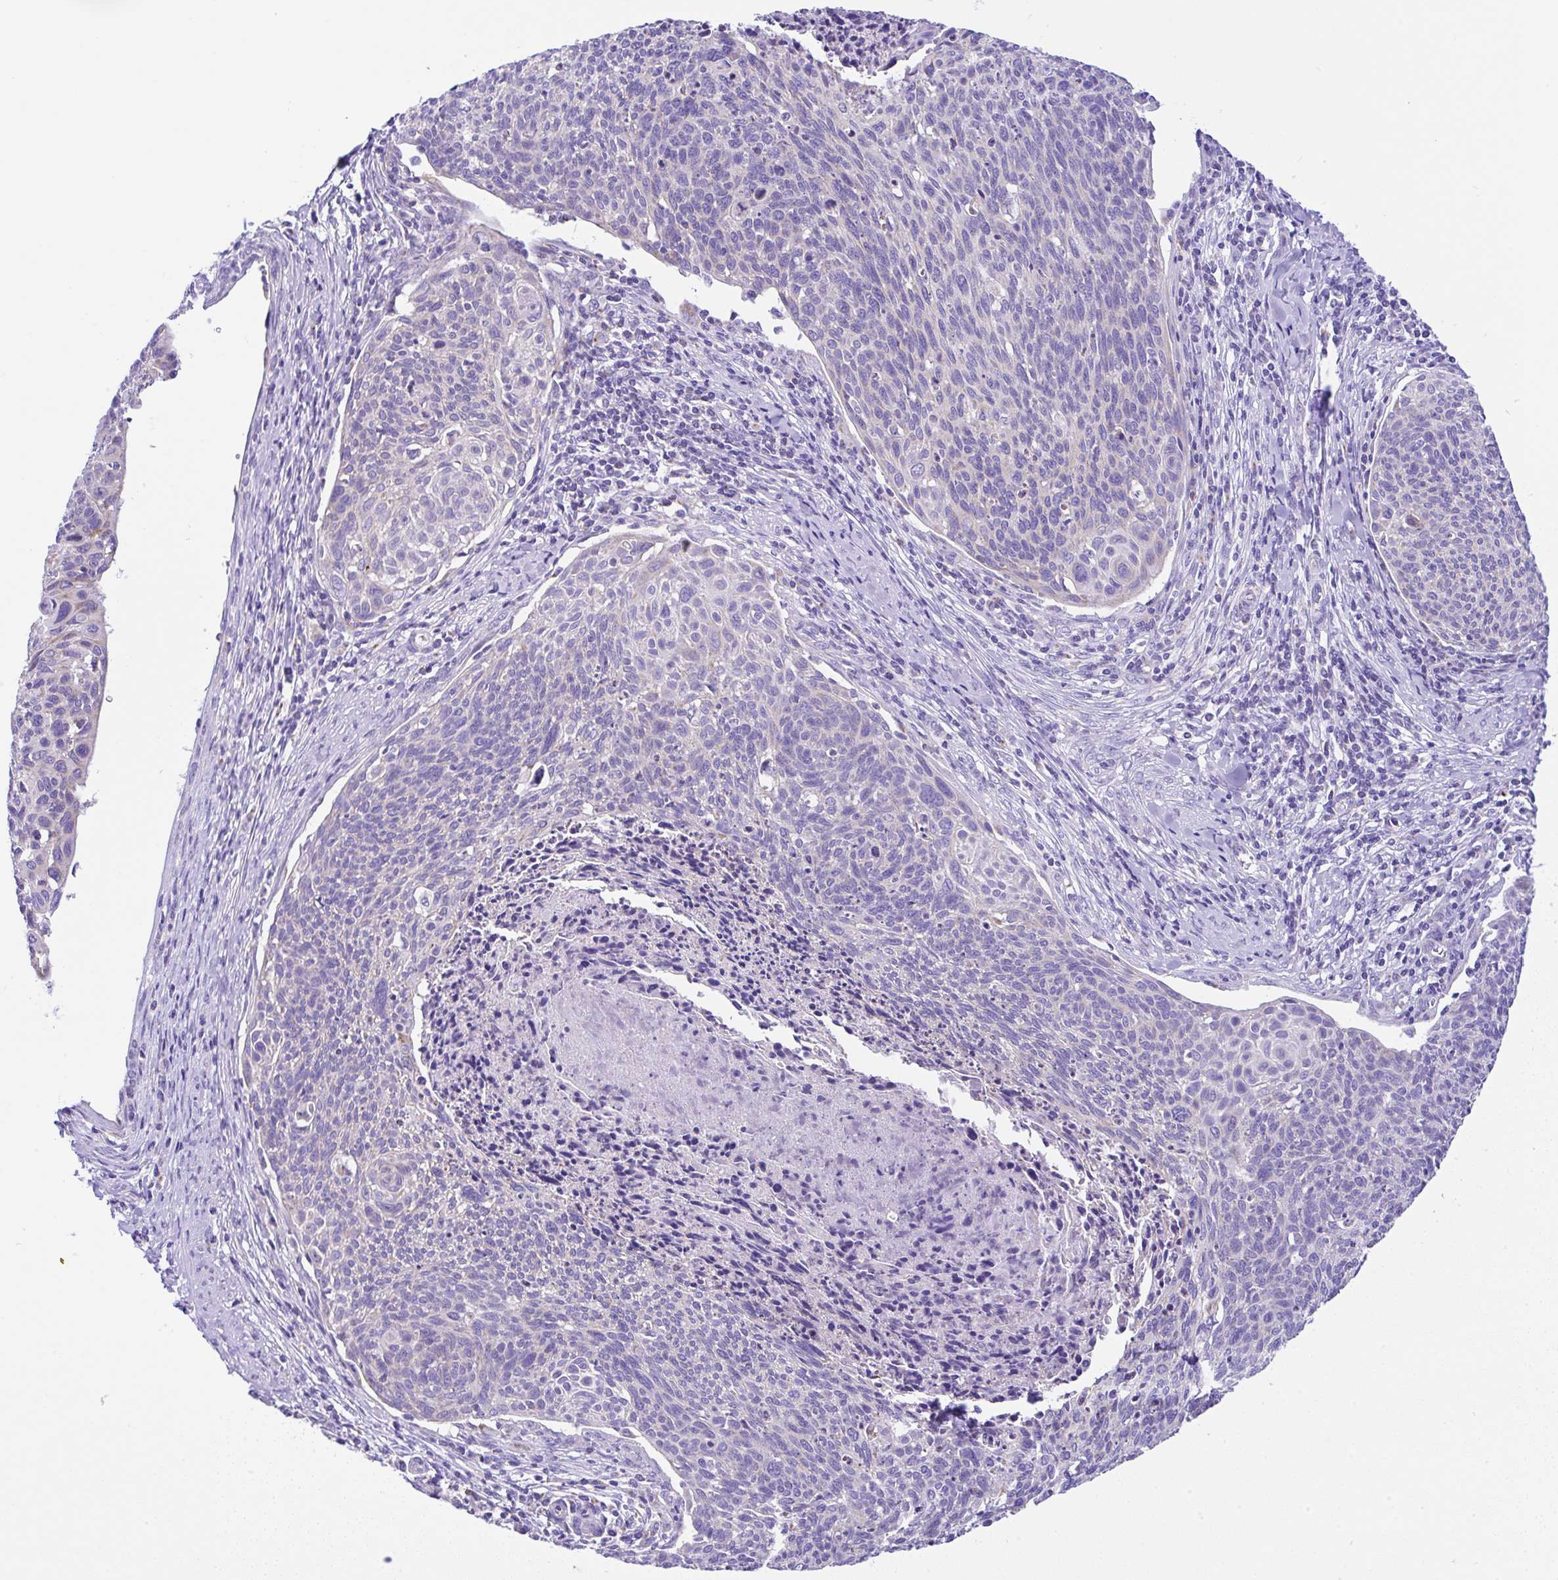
{"staining": {"intensity": "negative", "quantity": "none", "location": "none"}, "tissue": "cervical cancer", "cell_type": "Tumor cells", "image_type": "cancer", "snomed": [{"axis": "morphology", "description": "Squamous cell carcinoma, NOS"}, {"axis": "topography", "description": "Cervix"}], "caption": "Immunohistochemistry (IHC) histopathology image of human cervical squamous cell carcinoma stained for a protein (brown), which demonstrates no positivity in tumor cells.", "gene": "SLC13A1", "patient": {"sex": "female", "age": 49}}